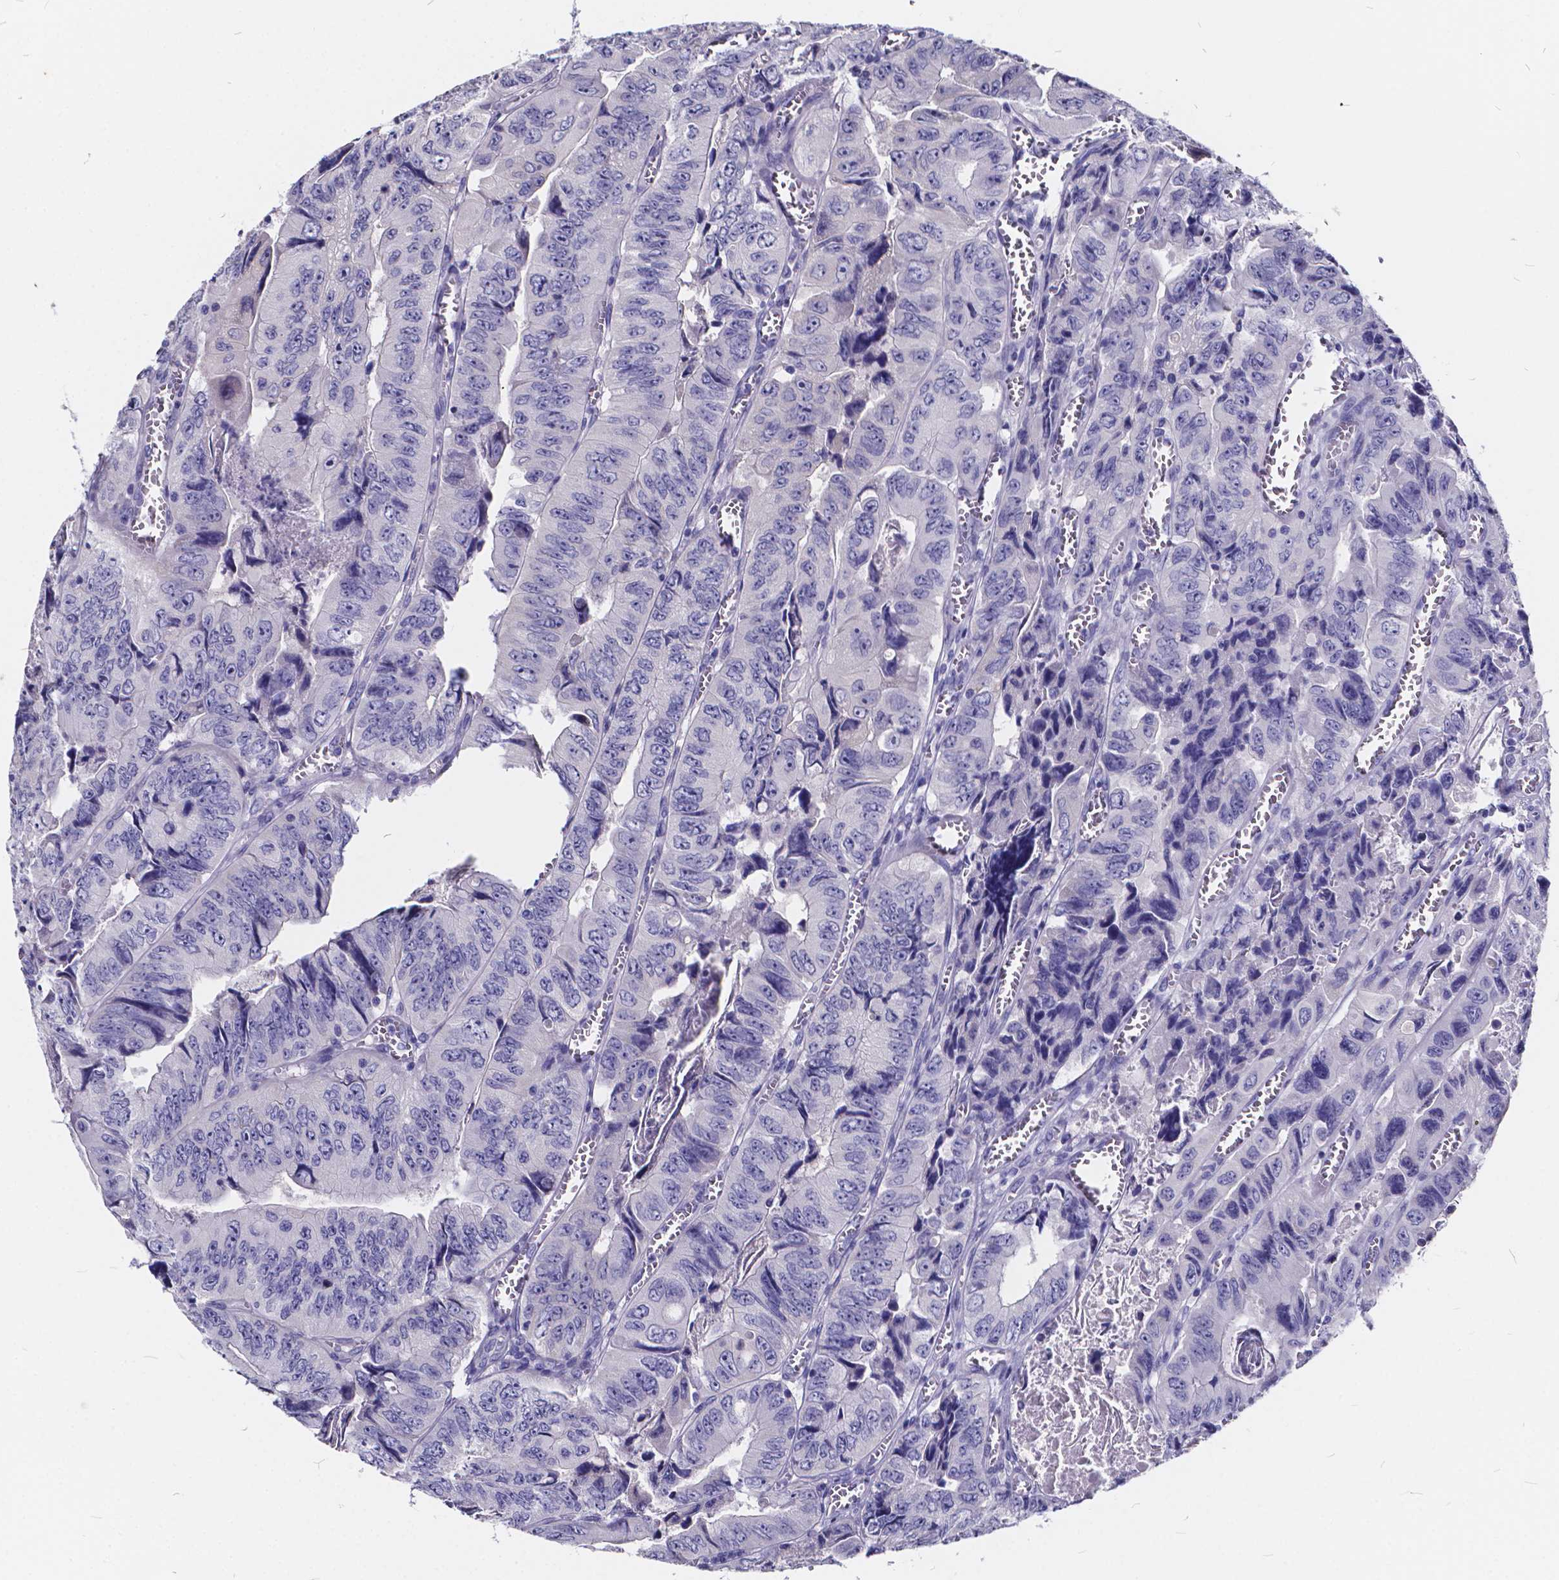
{"staining": {"intensity": "negative", "quantity": "none", "location": "none"}, "tissue": "colorectal cancer", "cell_type": "Tumor cells", "image_type": "cancer", "snomed": [{"axis": "morphology", "description": "Adenocarcinoma, NOS"}, {"axis": "topography", "description": "Colon"}], "caption": "DAB immunohistochemical staining of adenocarcinoma (colorectal) demonstrates no significant expression in tumor cells.", "gene": "SPEF2", "patient": {"sex": "female", "age": 84}}